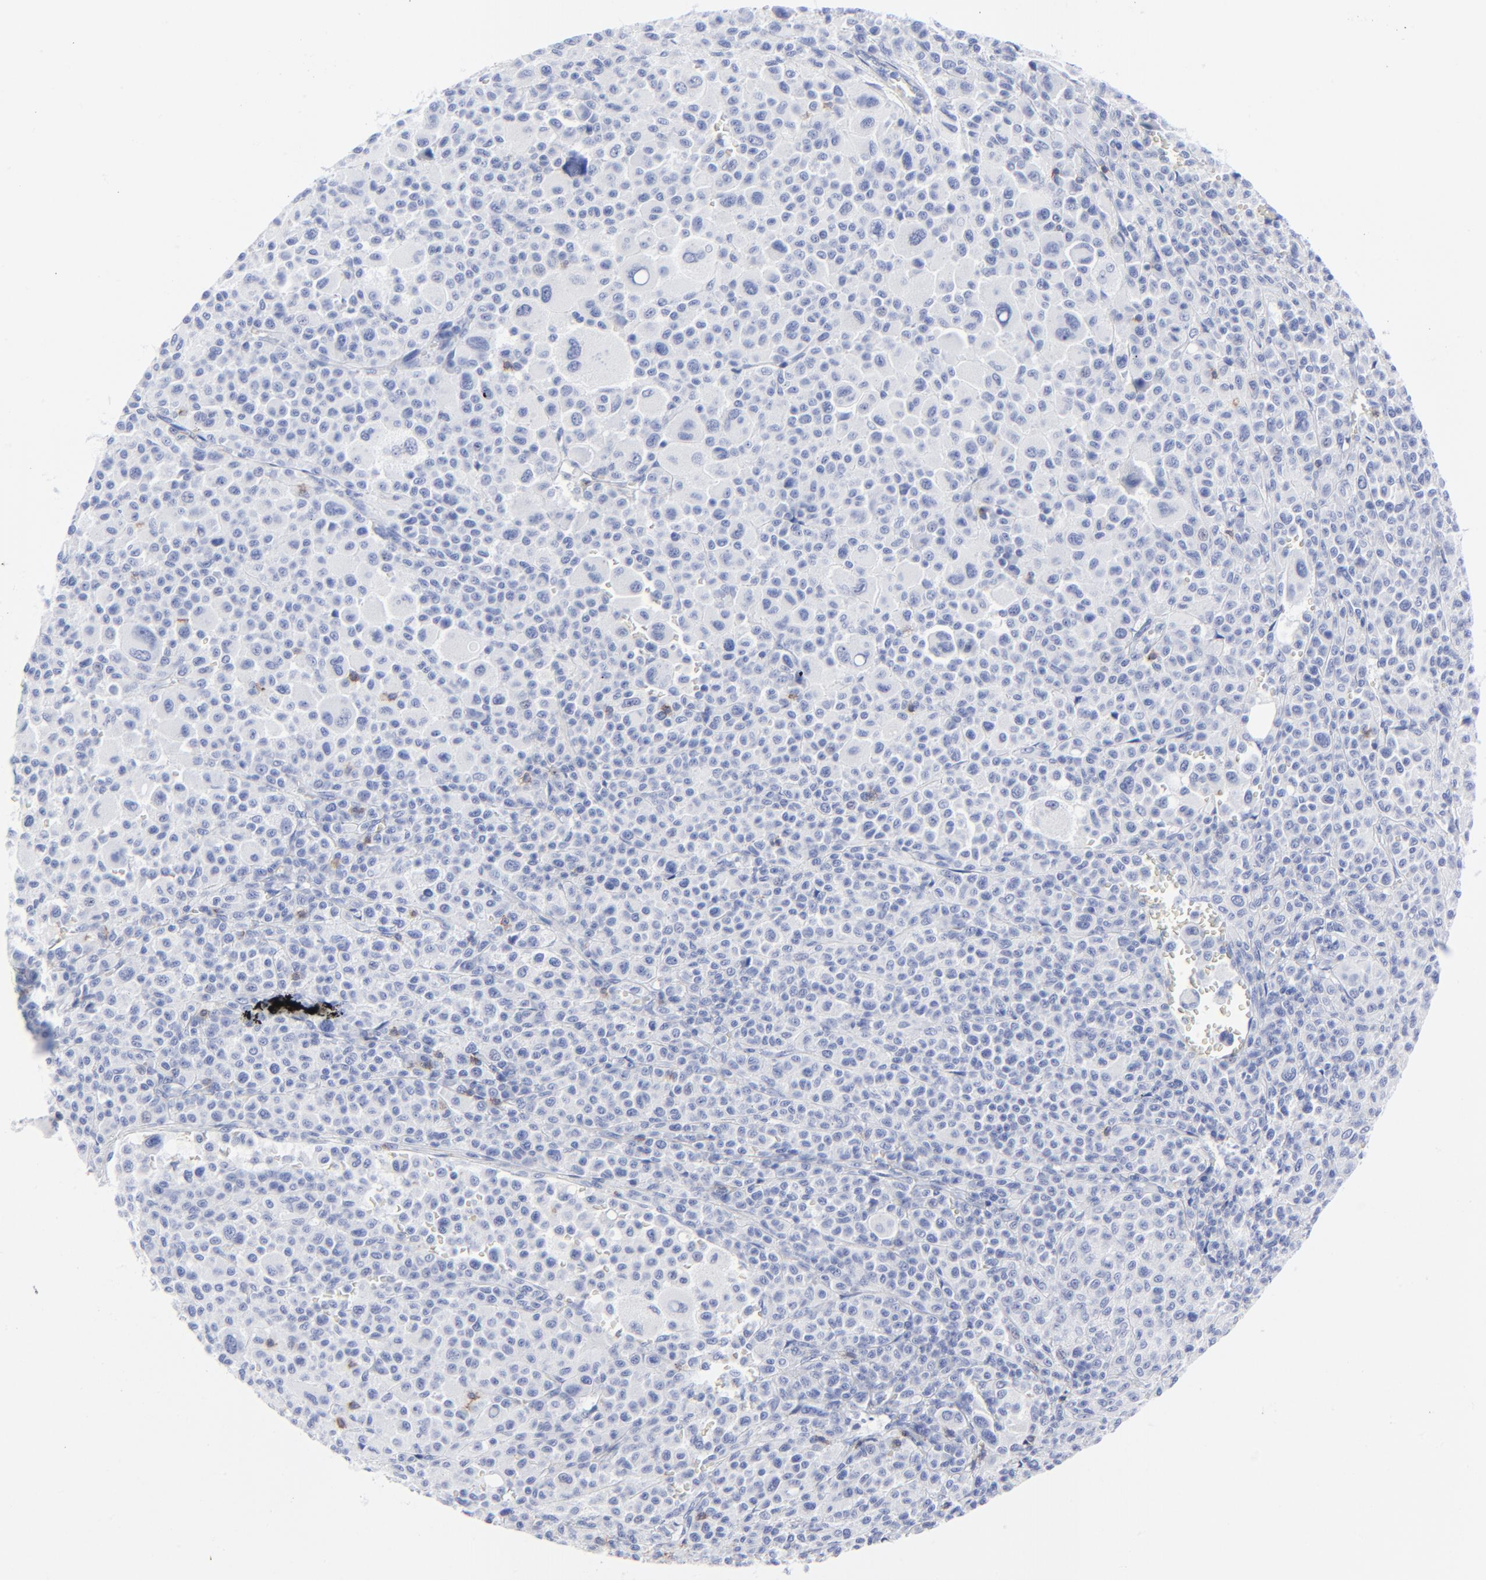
{"staining": {"intensity": "negative", "quantity": "none", "location": "none"}, "tissue": "melanoma", "cell_type": "Tumor cells", "image_type": "cancer", "snomed": [{"axis": "morphology", "description": "Malignant melanoma, Metastatic site"}, {"axis": "topography", "description": "Skin"}], "caption": "Immunohistochemistry of human melanoma reveals no expression in tumor cells. (DAB (3,3'-diaminobenzidine) IHC, high magnification).", "gene": "LCK", "patient": {"sex": "female", "age": 74}}